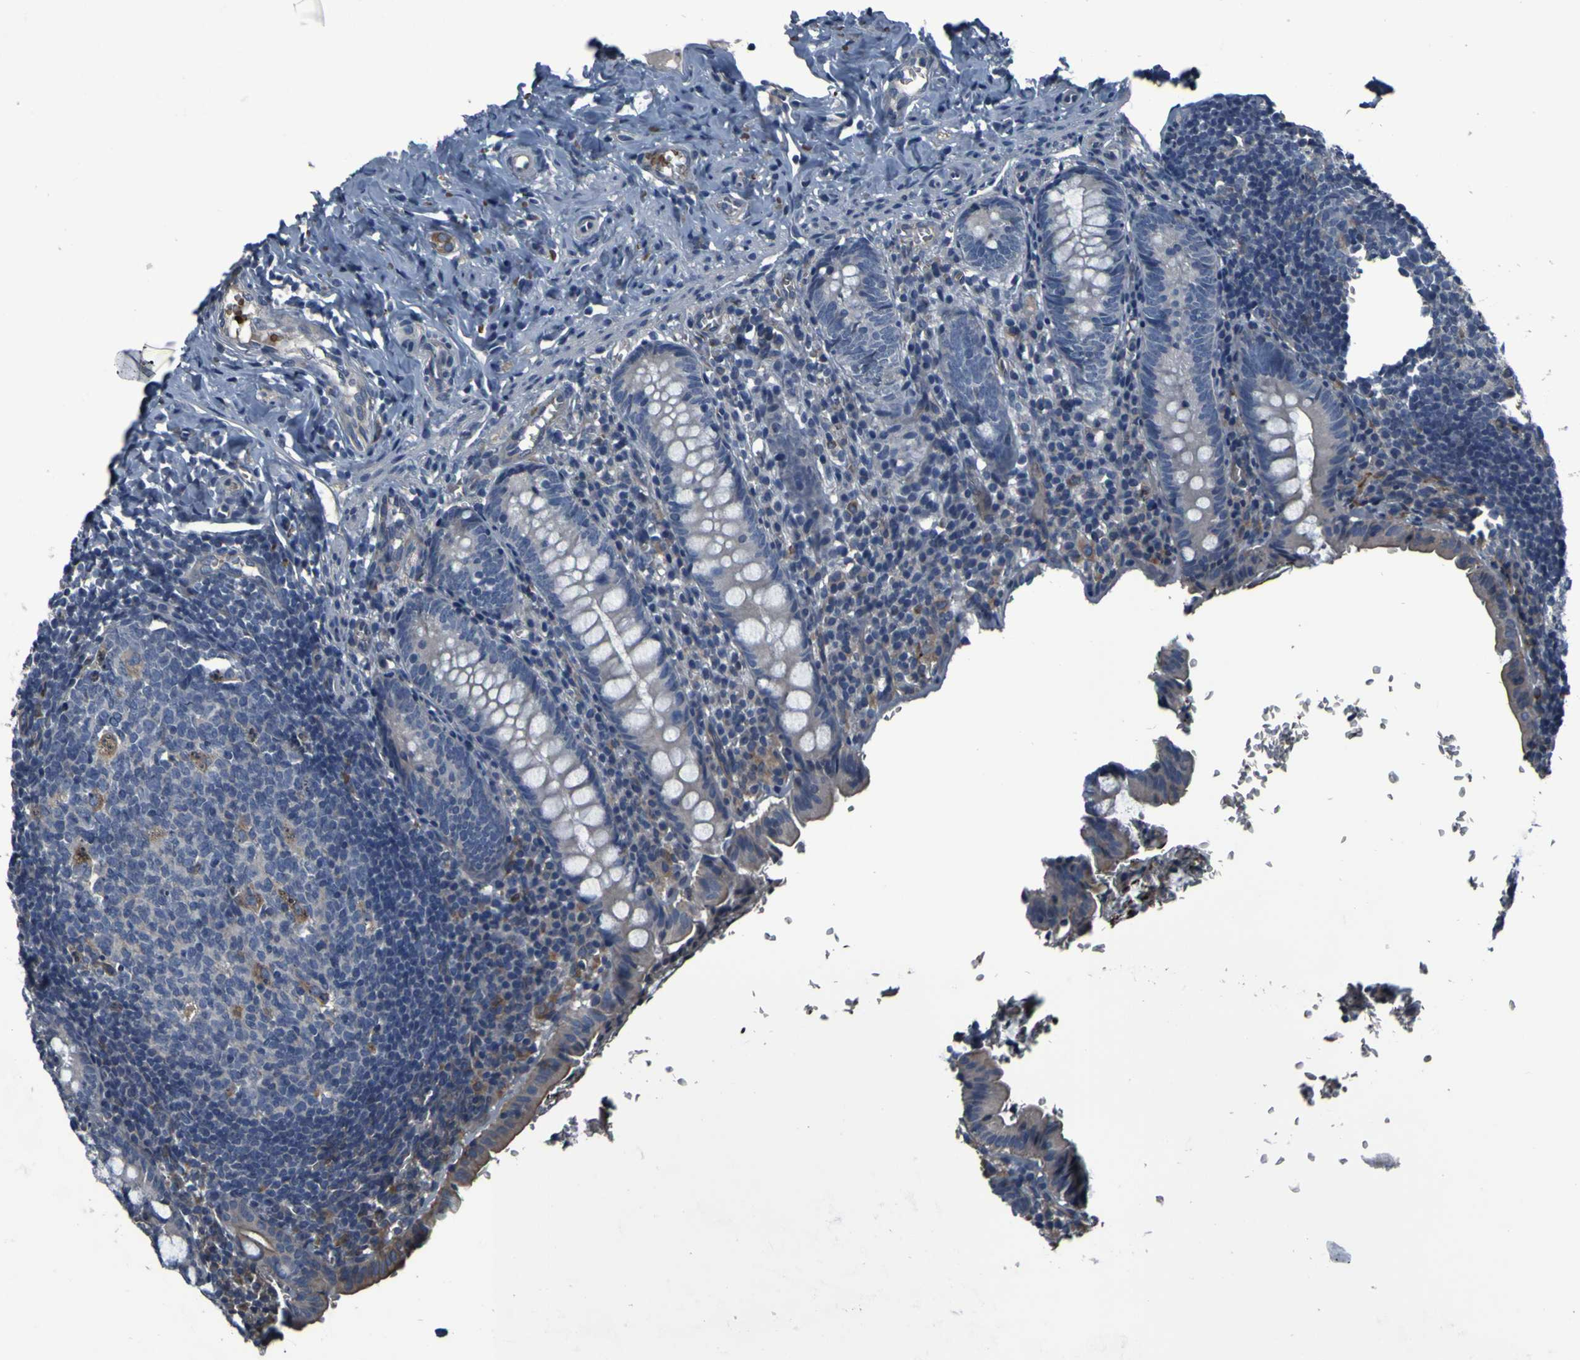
{"staining": {"intensity": "negative", "quantity": "none", "location": "none"}, "tissue": "appendix", "cell_type": "Glandular cells", "image_type": "normal", "snomed": [{"axis": "morphology", "description": "Normal tissue, NOS"}, {"axis": "topography", "description": "Appendix"}], "caption": "Immunohistochemistry histopathology image of unremarkable appendix stained for a protein (brown), which demonstrates no expression in glandular cells. (DAB (3,3'-diaminobenzidine) IHC with hematoxylin counter stain).", "gene": "GRAMD1A", "patient": {"sex": "female", "age": 10}}